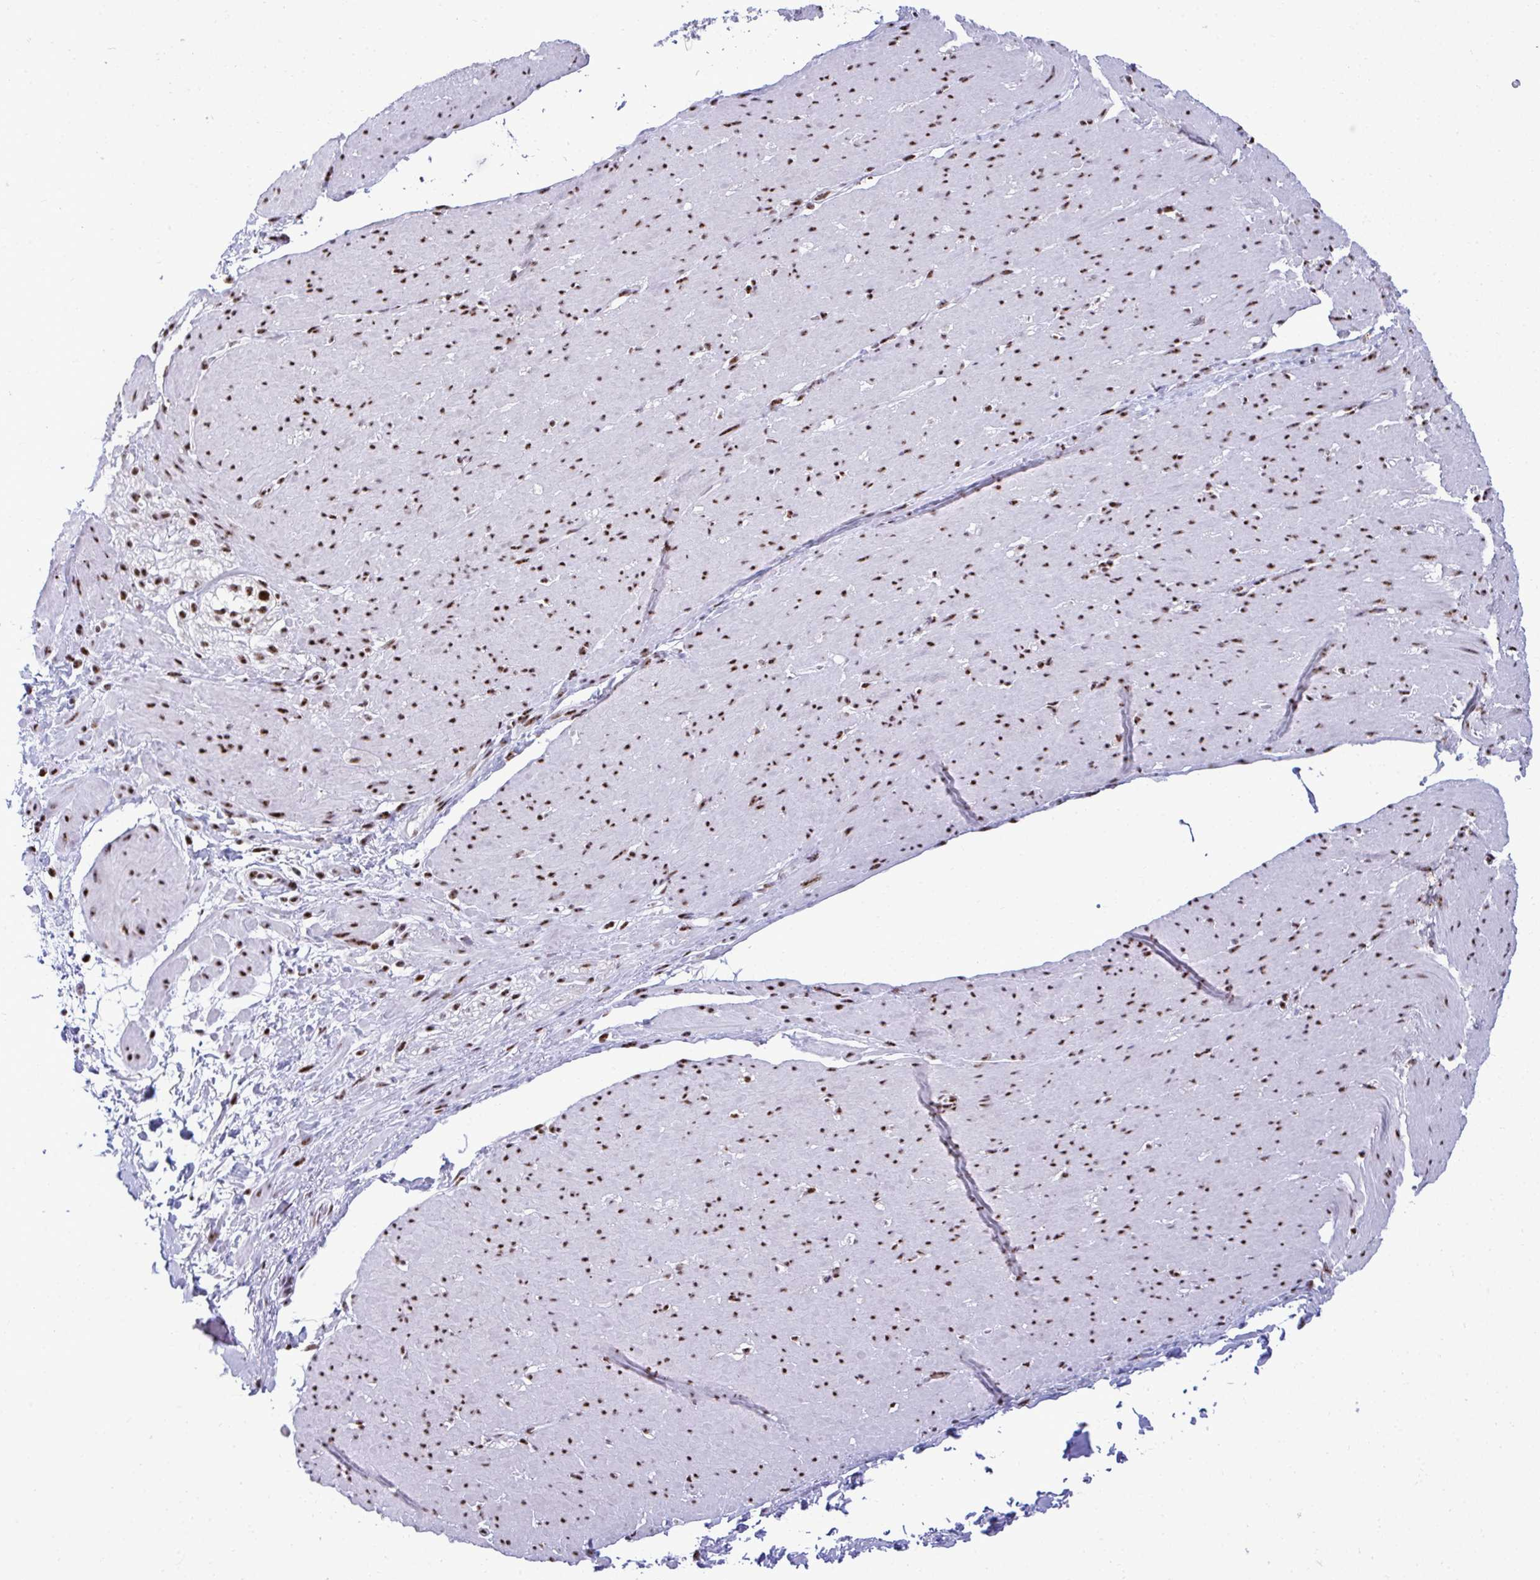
{"staining": {"intensity": "strong", "quantity": "25%-75%", "location": "nuclear"}, "tissue": "smooth muscle", "cell_type": "Smooth muscle cells", "image_type": "normal", "snomed": [{"axis": "morphology", "description": "Normal tissue, NOS"}, {"axis": "topography", "description": "Smooth muscle"}, {"axis": "topography", "description": "Rectum"}], "caption": "Normal smooth muscle shows strong nuclear expression in about 25%-75% of smooth muscle cells (Stains: DAB in brown, nuclei in blue, Microscopy: brightfield microscopy at high magnification)..", "gene": "PELP1", "patient": {"sex": "male", "age": 53}}